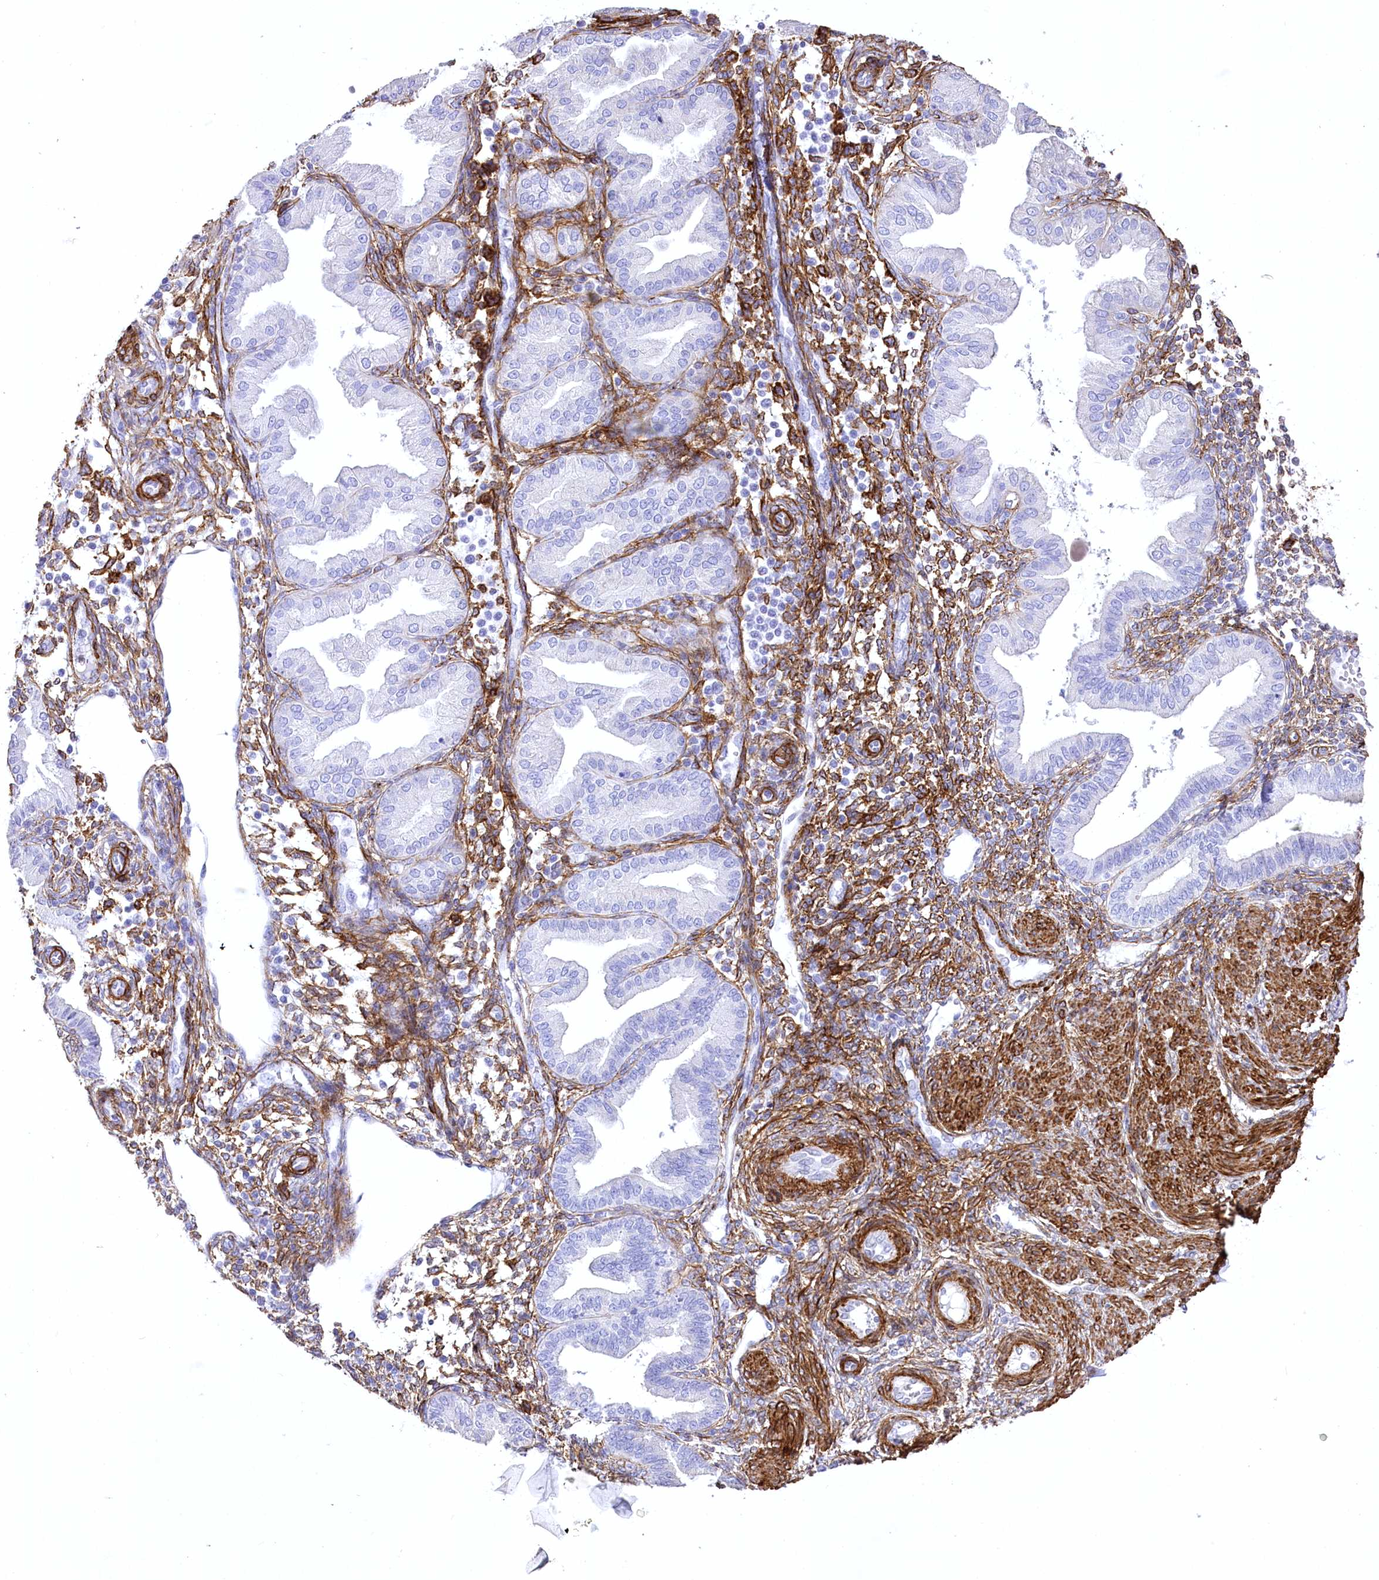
{"staining": {"intensity": "moderate", "quantity": "25%-75%", "location": "cytoplasmic/membranous"}, "tissue": "endometrium", "cell_type": "Cells in endometrial stroma", "image_type": "normal", "snomed": [{"axis": "morphology", "description": "Normal tissue, NOS"}, {"axis": "topography", "description": "Endometrium"}], "caption": "This is a photomicrograph of immunohistochemistry staining of benign endometrium, which shows moderate positivity in the cytoplasmic/membranous of cells in endometrial stroma.", "gene": "SYNPO2", "patient": {"sex": "female", "age": 53}}